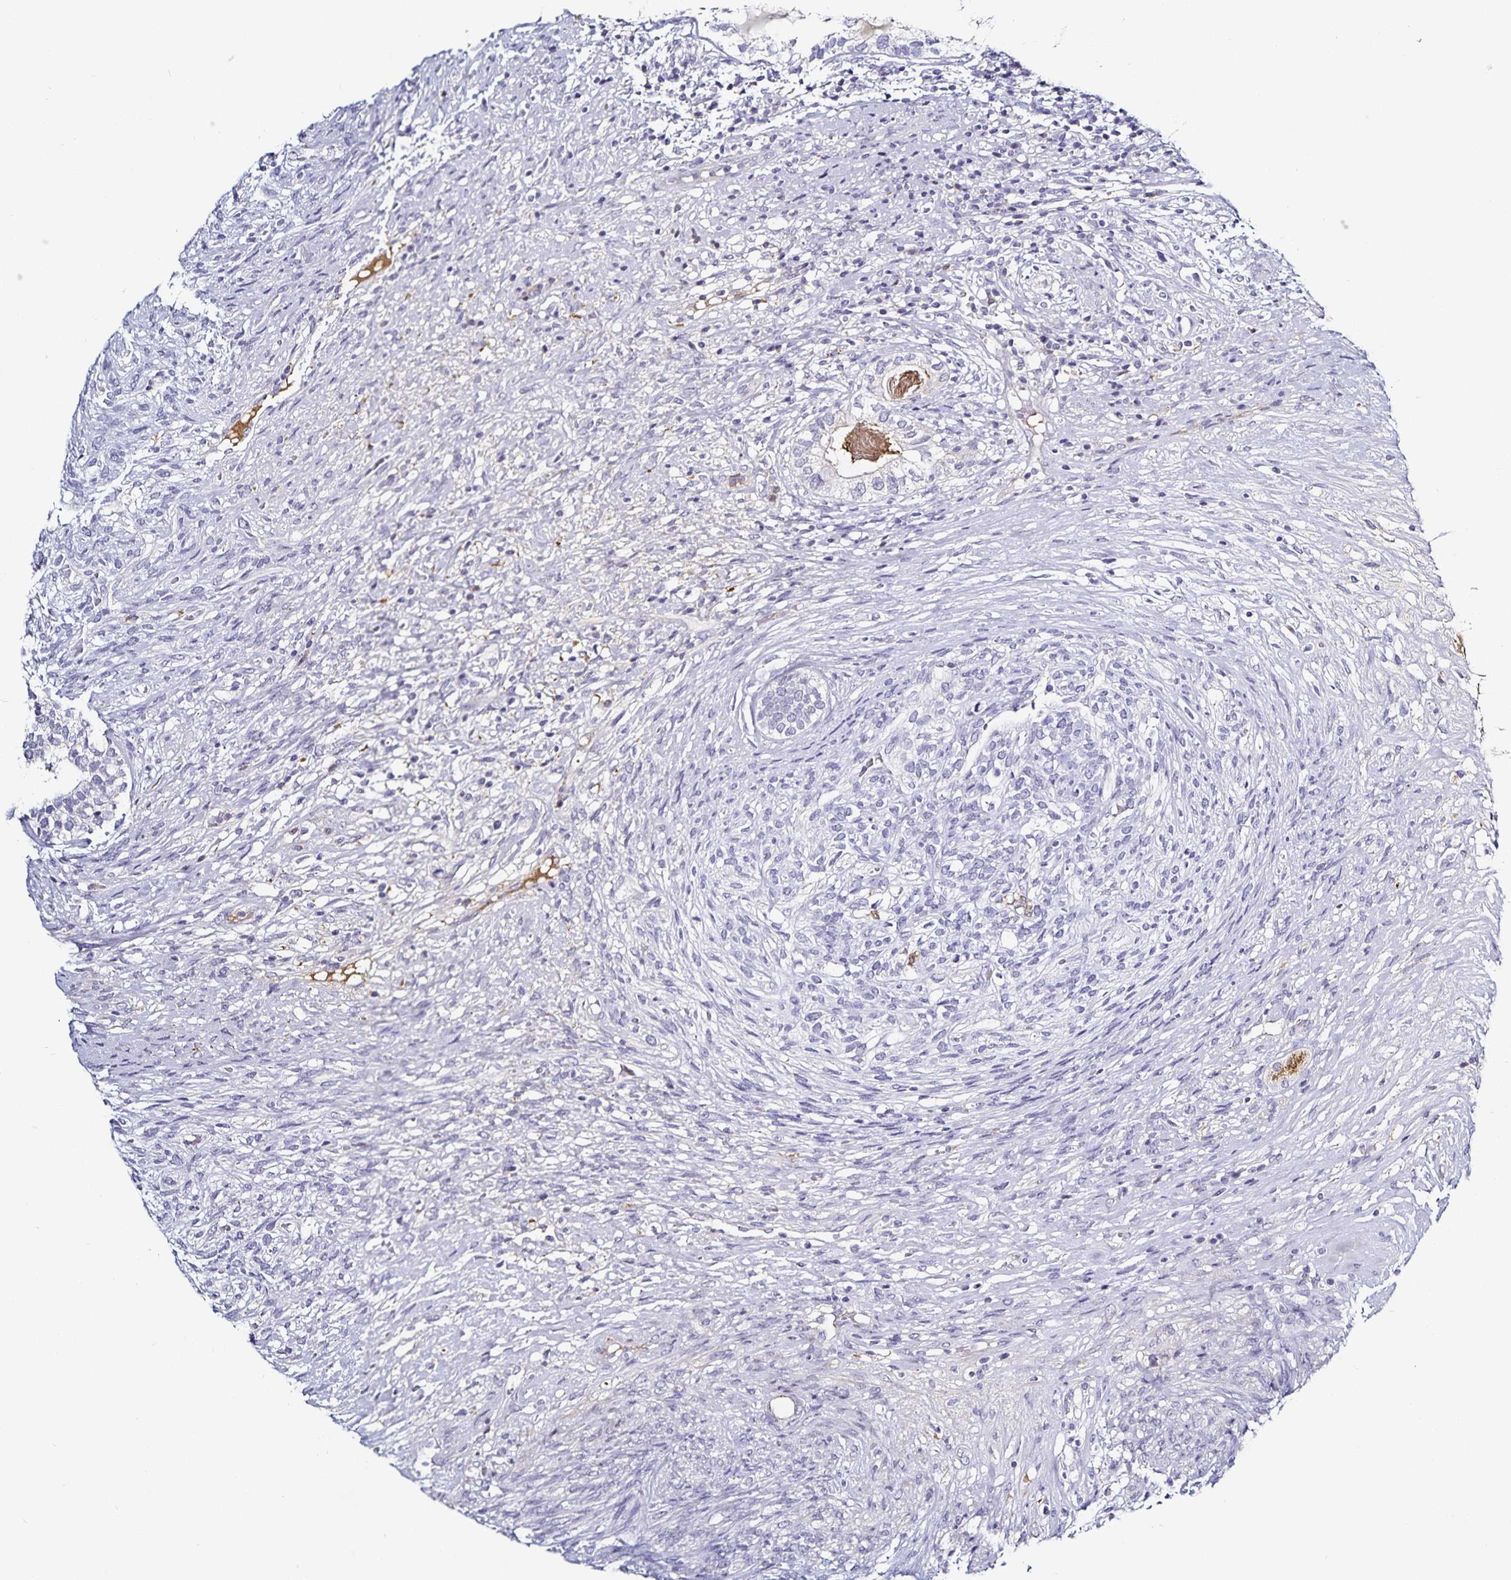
{"staining": {"intensity": "negative", "quantity": "none", "location": "none"}, "tissue": "testis cancer", "cell_type": "Tumor cells", "image_type": "cancer", "snomed": [{"axis": "morphology", "description": "Seminoma, NOS"}, {"axis": "morphology", "description": "Carcinoma, Embryonal, NOS"}, {"axis": "topography", "description": "Testis"}], "caption": "Tumor cells show no significant staining in testis cancer.", "gene": "TTR", "patient": {"sex": "male", "age": 41}}